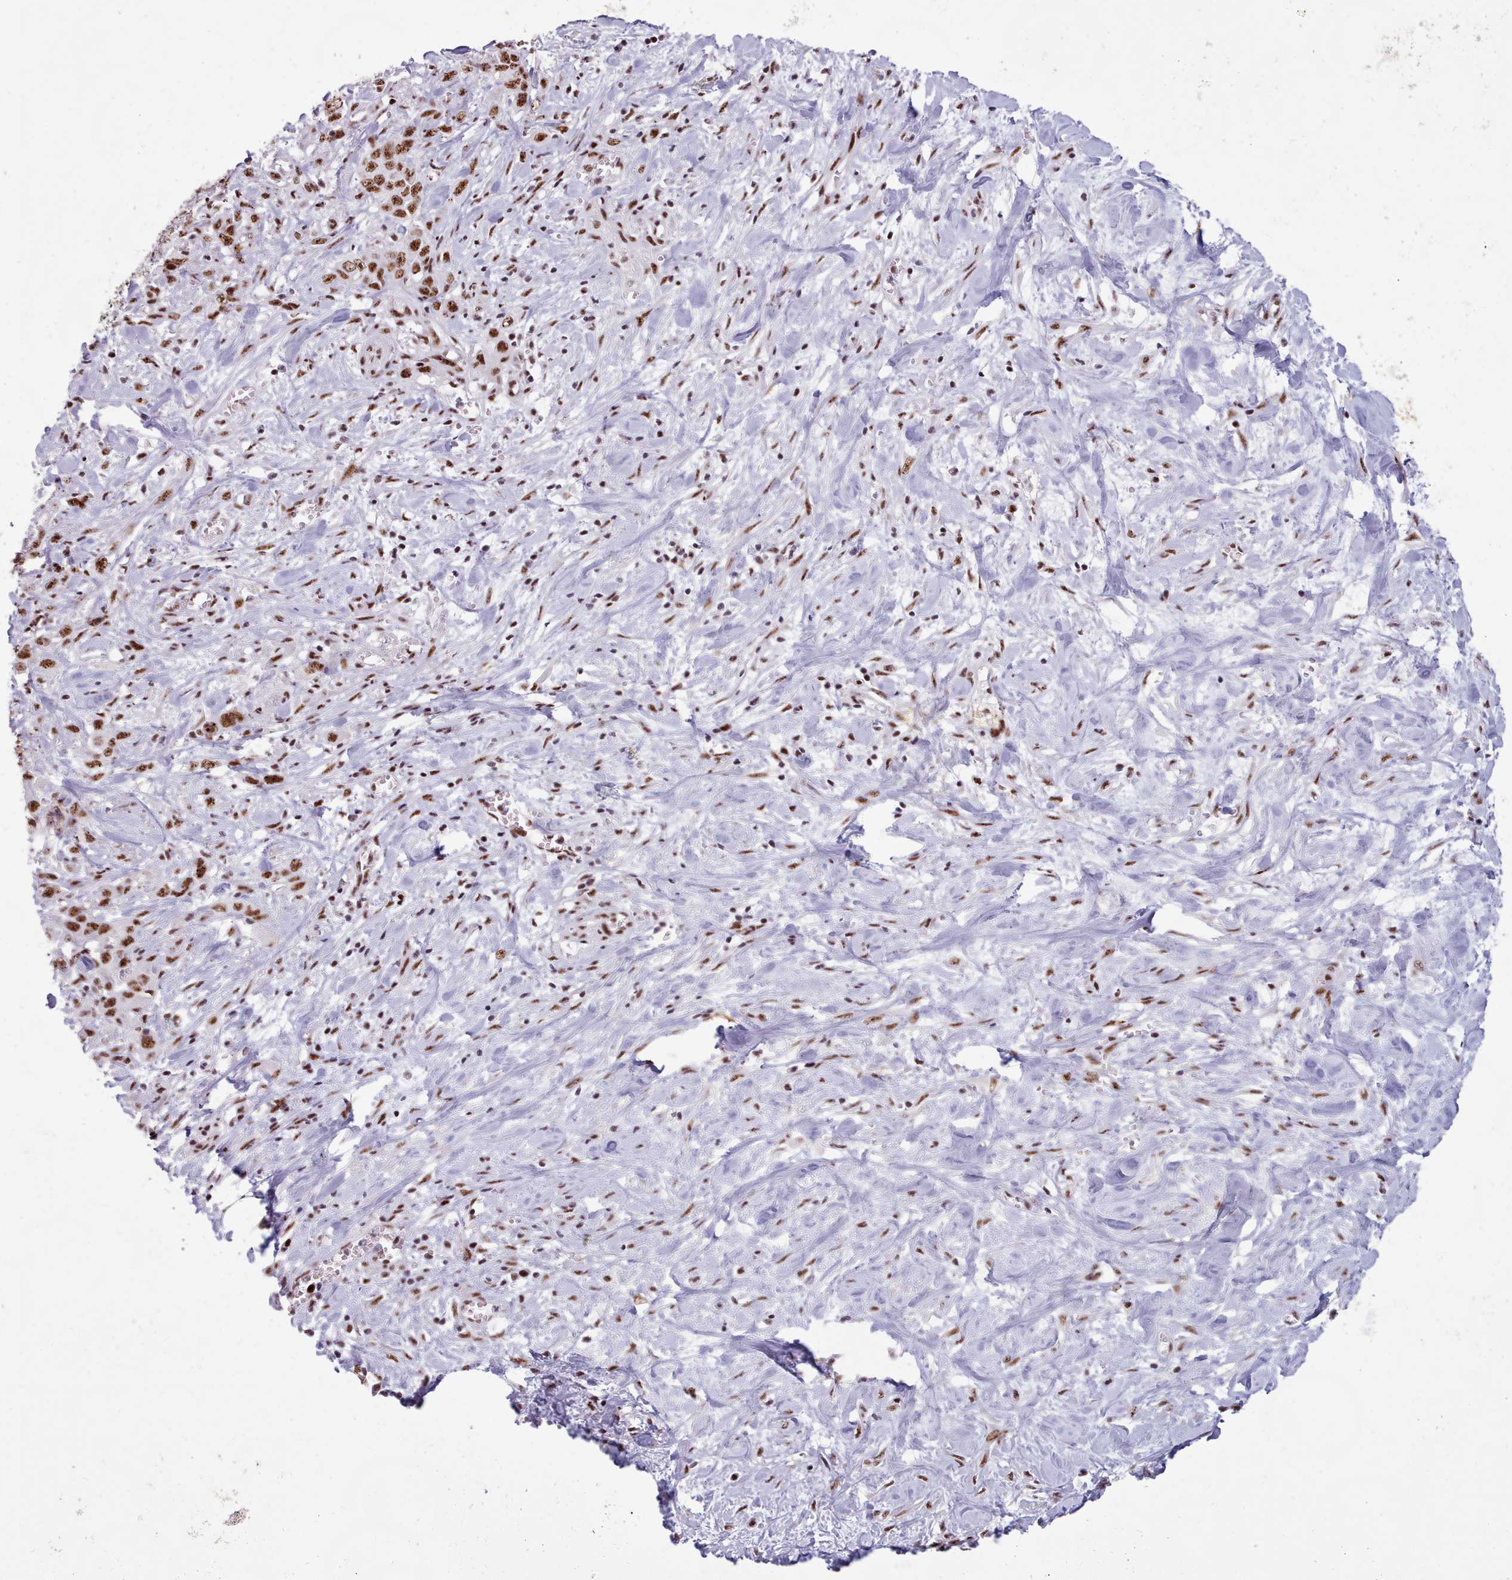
{"staining": {"intensity": "strong", "quantity": ">75%", "location": "nuclear"}, "tissue": "stomach cancer", "cell_type": "Tumor cells", "image_type": "cancer", "snomed": [{"axis": "morphology", "description": "Adenocarcinoma, NOS"}, {"axis": "topography", "description": "Stomach, upper"}], "caption": "The immunohistochemical stain highlights strong nuclear expression in tumor cells of stomach cancer (adenocarcinoma) tissue. The staining was performed using DAB to visualize the protein expression in brown, while the nuclei were stained in blue with hematoxylin (Magnification: 20x).", "gene": "TMEM35B", "patient": {"sex": "male", "age": 62}}